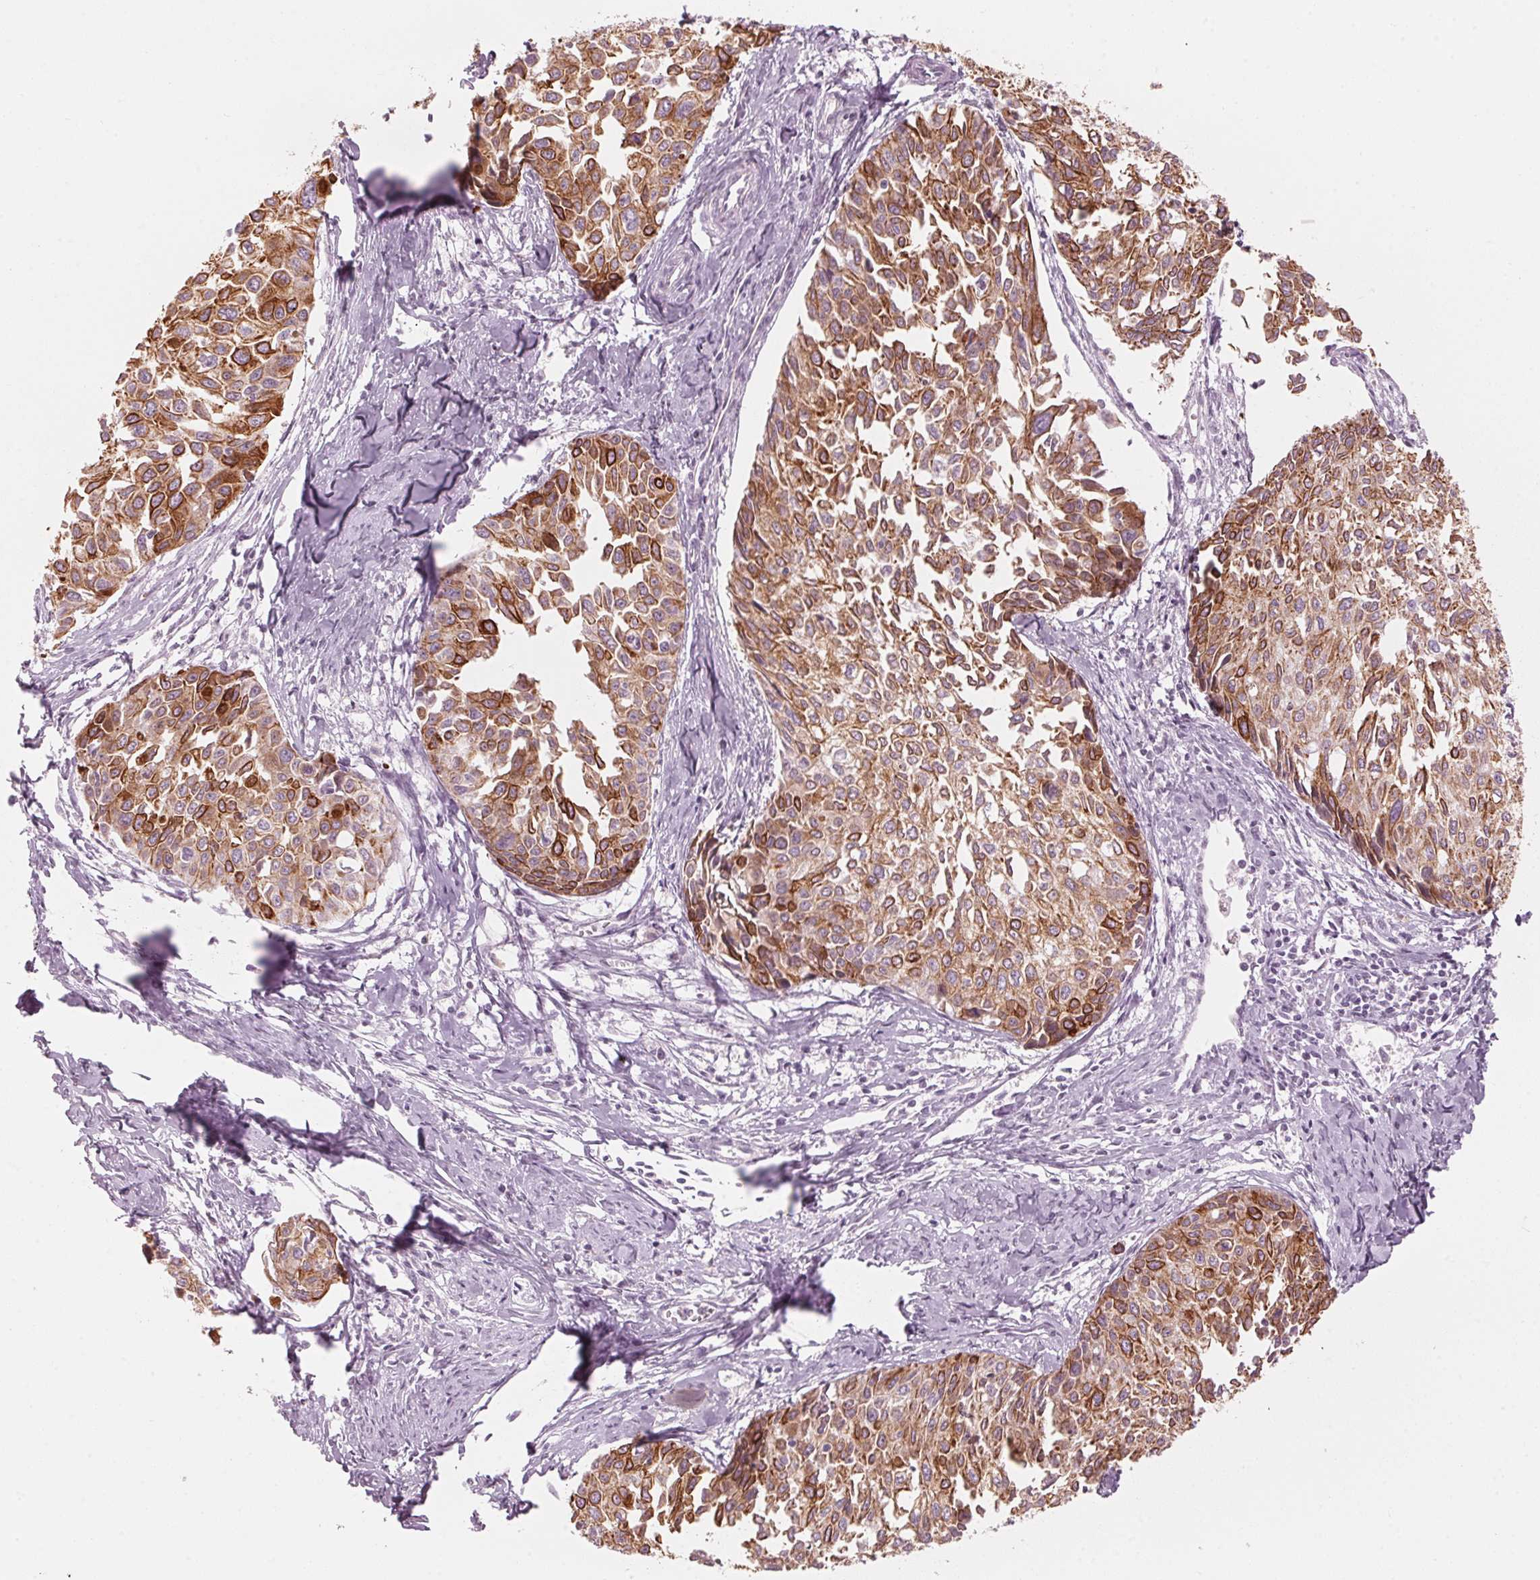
{"staining": {"intensity": "moderate", "quantity": ">75%", "location": "cytoplasmic/membranous"}, "tissue": "cervical cancer", "cell_type": "Tumor cells", "image_type": "cancer", "snomed": [{"axis": "morphology", "description": "Squamous cell carcinoma, NOS"}, {"axis": "topography", "description": "Cervix"}], "caption": "Human cervical cancer (squamous cell carcinoma) stained with a brown dye reveals moderate cytoplasmic/membranous positive expression in about >75% of tumor cells.", "gene": "SCTR", "patient": {"sex": "female", "age": 50}}